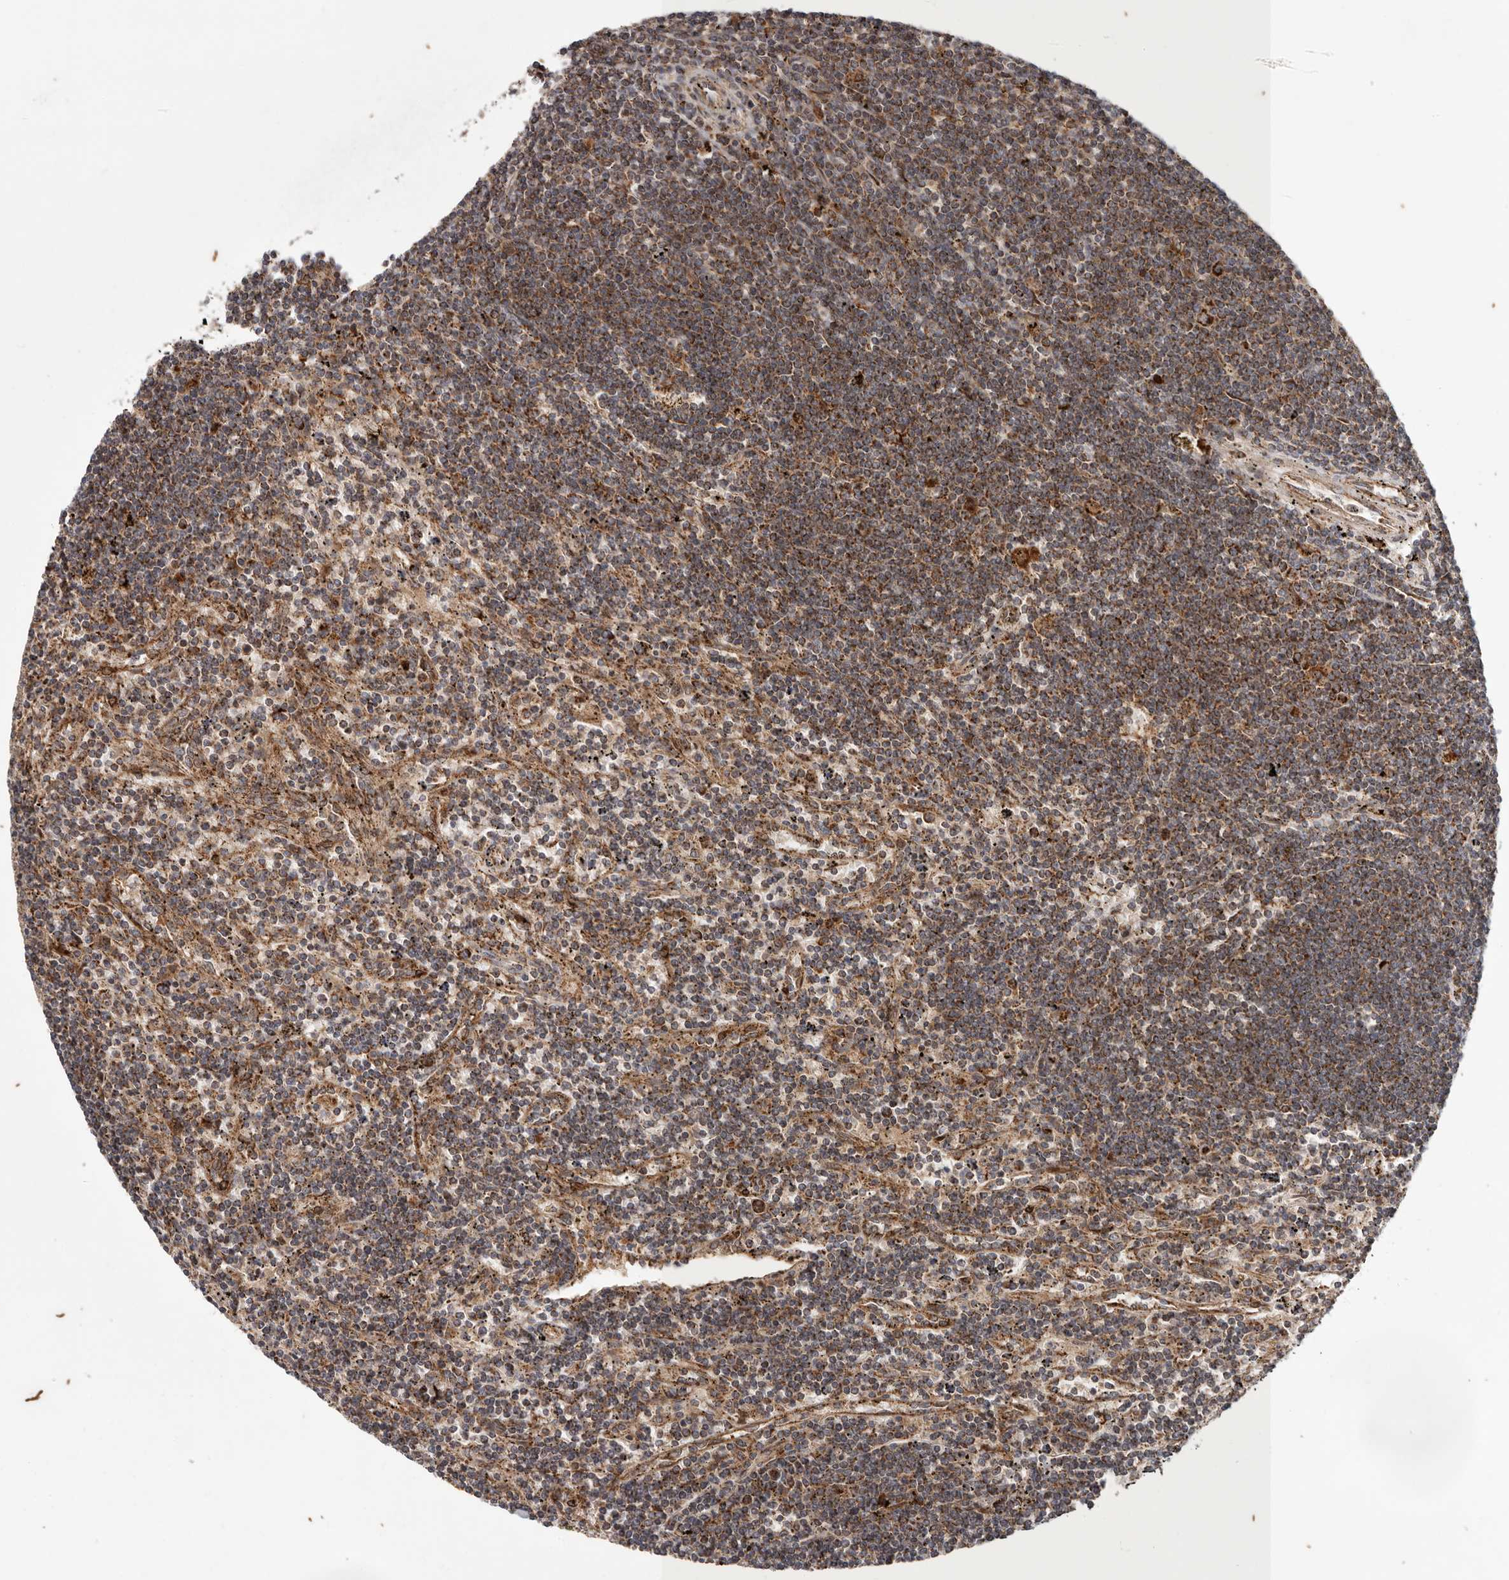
{"staining": {"intensity": "strong", "quantity": "25%-75%", "location": "cytoplasmic/membranous"}, "tissue": "lymphoma", "cell_type": "Tumor cells", "image_type": "cancer", "snomed": [{"axis": "morphology", "description": "Malignant lymphoma, non-Hodgkin's type, Low grade"}, {"axis": "topography", "description": "Spleen"}], "caption": "Approximately 25%-75% of tumor cells in human malignant lymphoma, non-Hodgkin's type (low-grade) exhibit strong cytoplasmic/membranous protein positivity as visualized by brown immunohistochemical staining.", "gene": "MRPS10", "patient": {"sex": "male", "age": 76}}